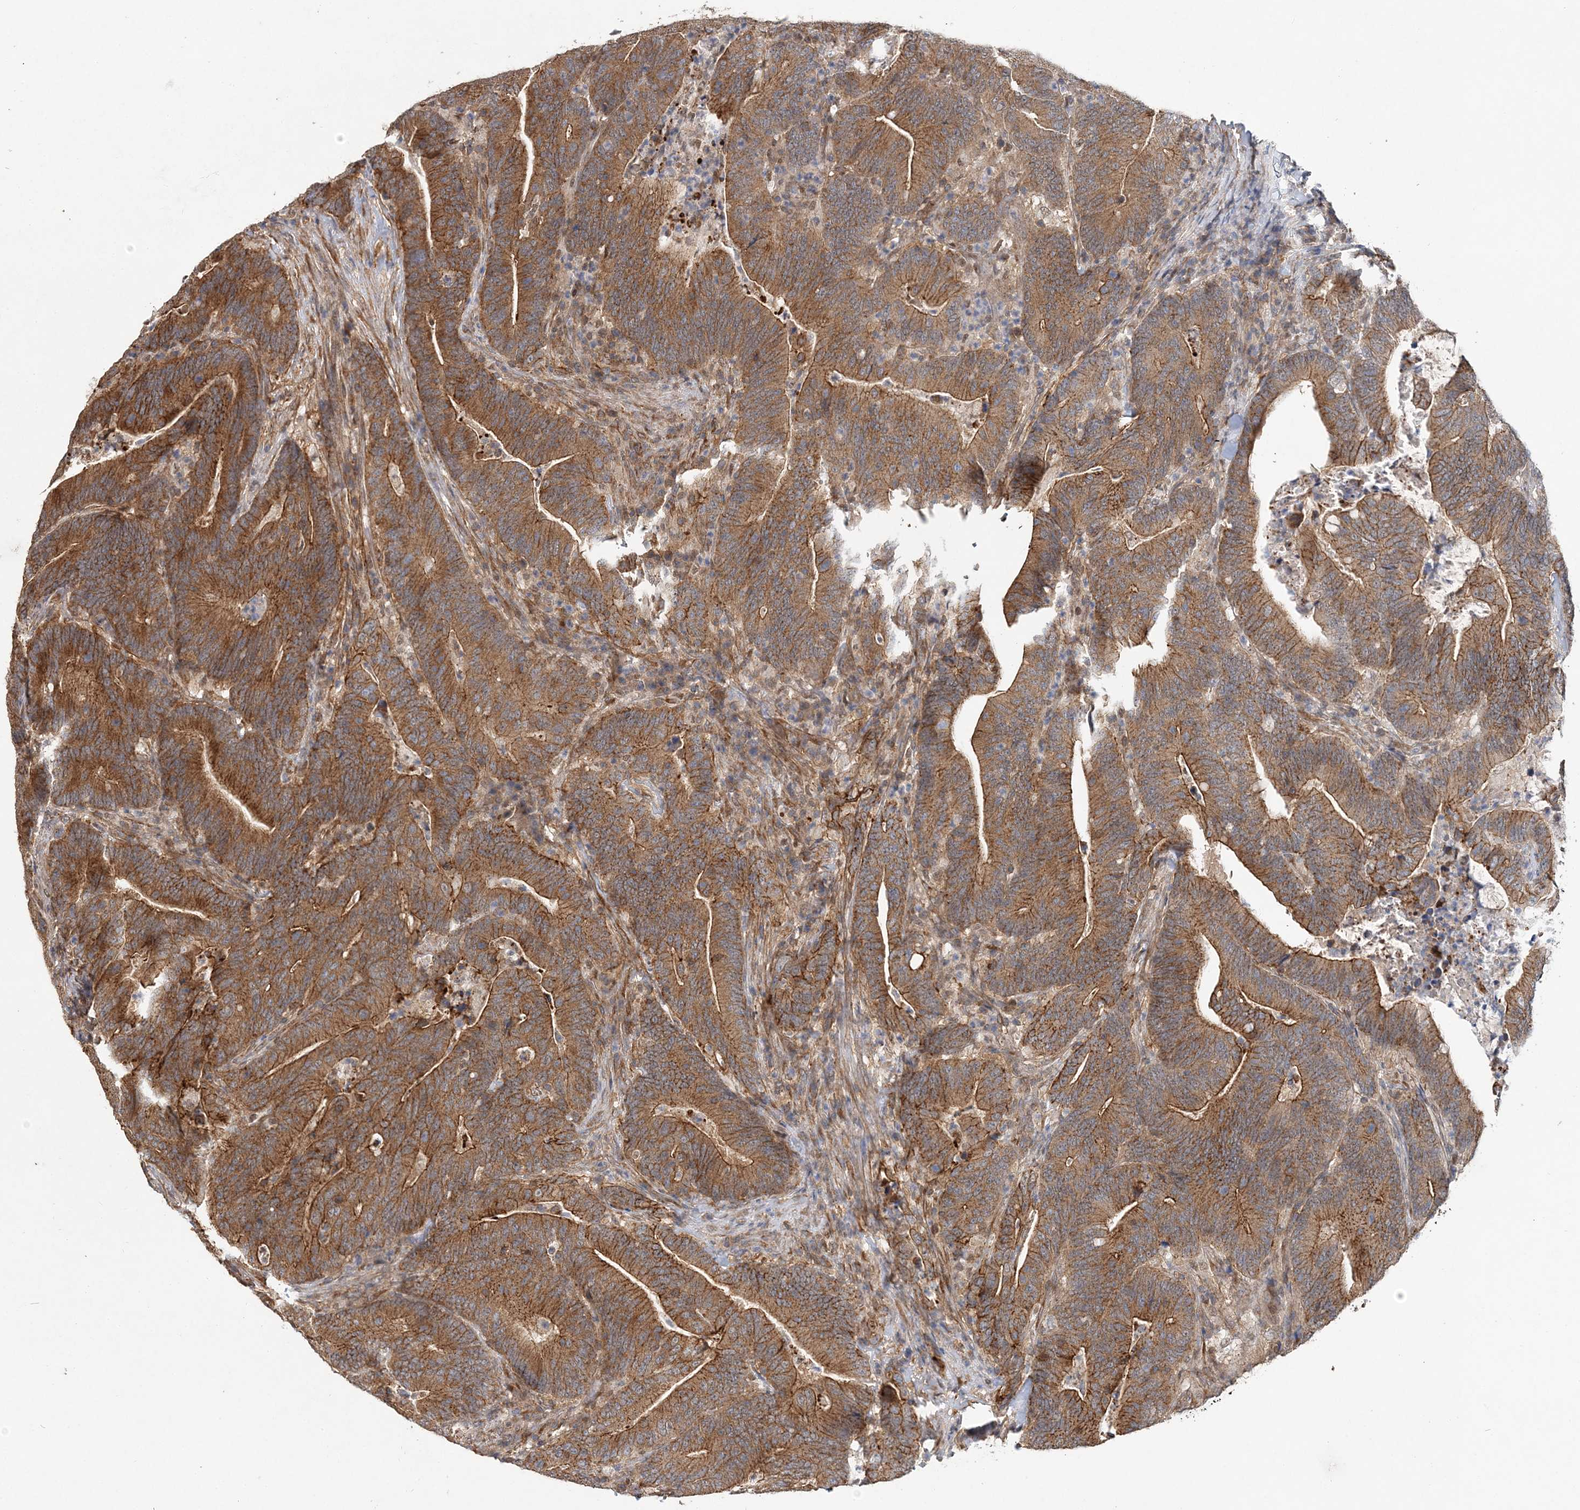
{"staining": {"intensity": "moderate", "quantity": ">75%", "location": "cytoplasmic/membranous"}, "tissue": "colorectal cancer", "cell_type": "Tumor cells", "image_type": "cancer", "snomed": [{"axis": "morphology", "description": "Adenocarcinoma, NOS"}, {"axis": "topography", "description": "Colon"}], "caption": "This is an image of immunohistochemistry (IHC) staining of colorectal cancer, which shows moderate staining in the cytoplasmic/membranous of tumor cells.", "gene": "MAT2B", "patient": {"sex": "female", "age": 67}}